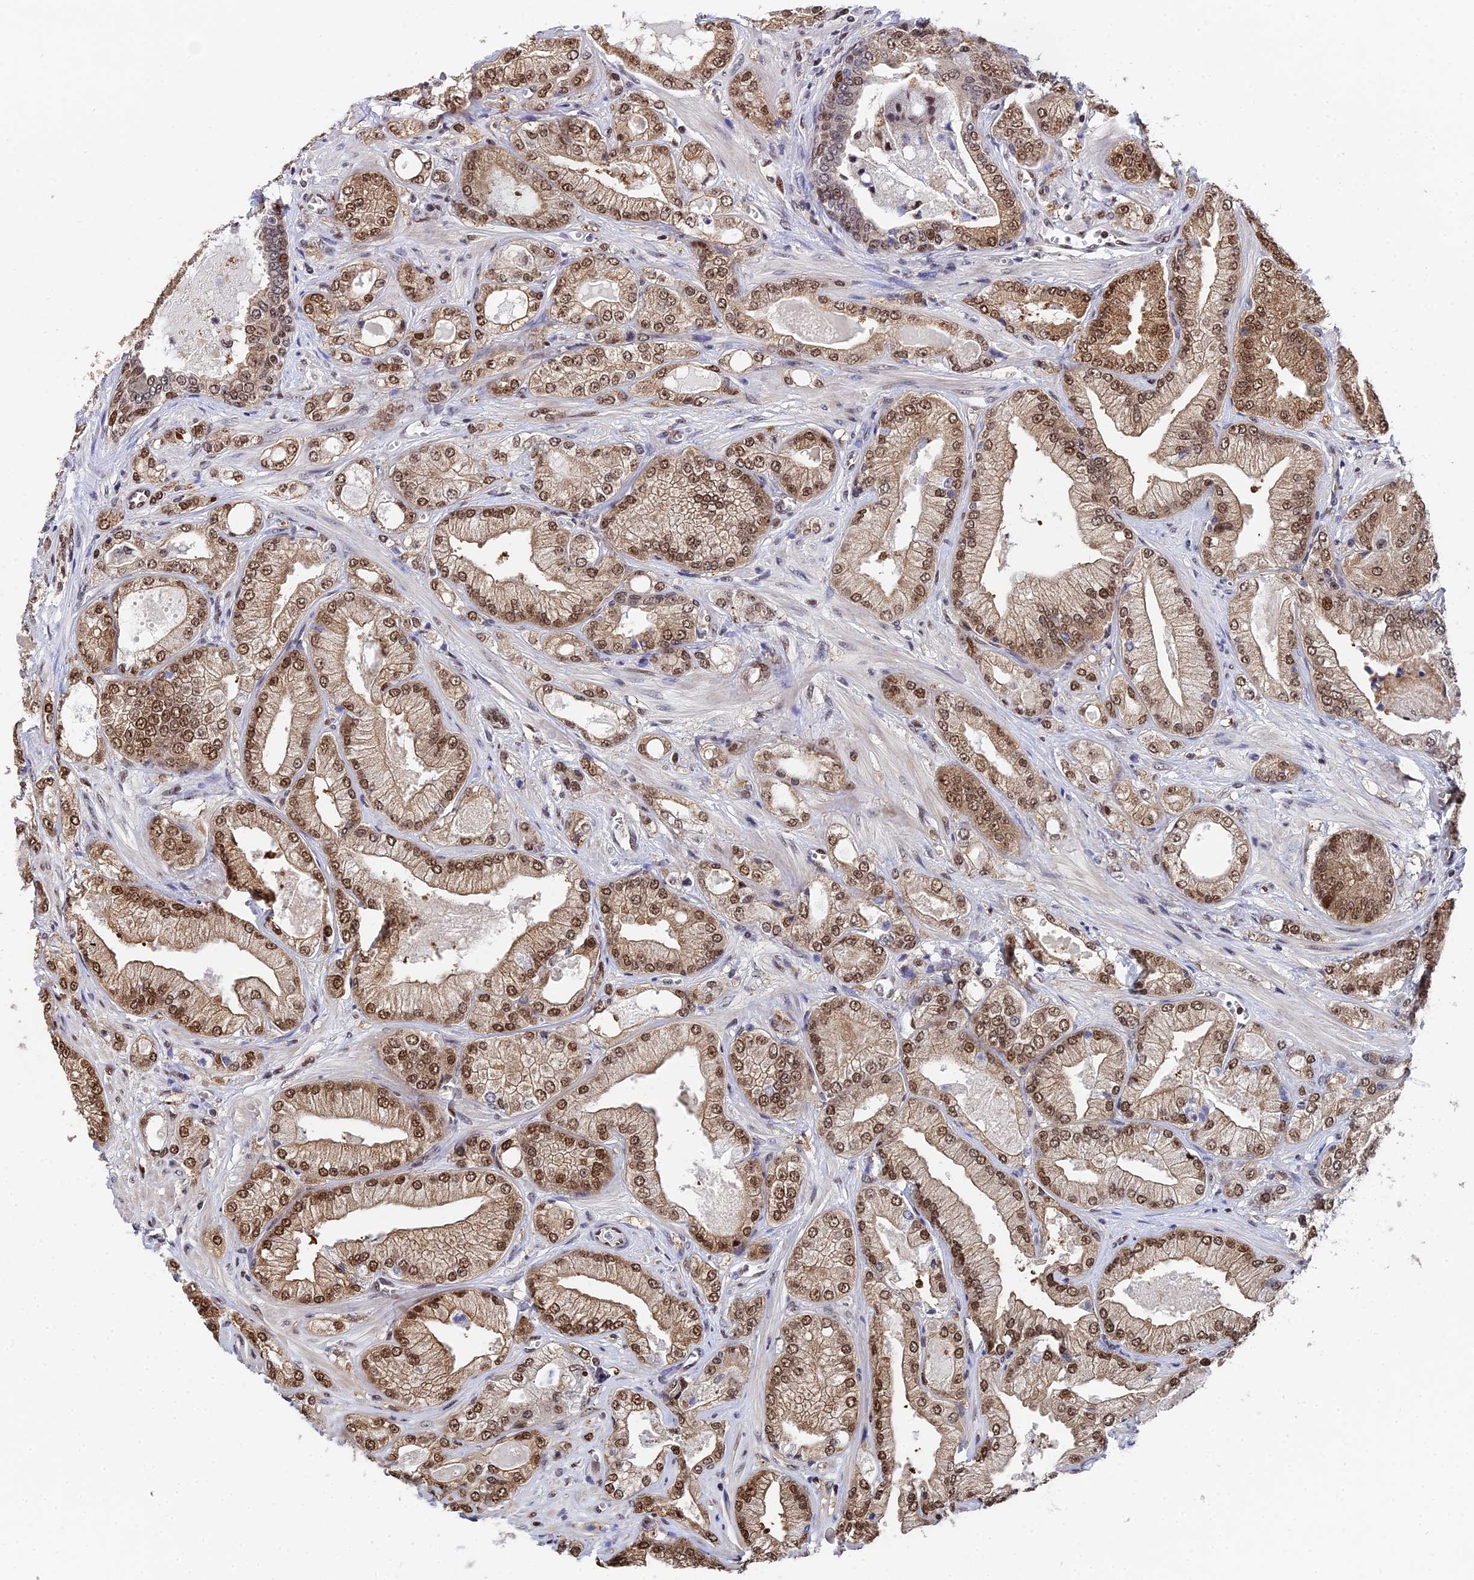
{"staining": {"intensity": "moderate", "quantity": ">75%", "location": "cytoplasmic/membranous,nuclear"}, "tissue": "prostate cancer", "cell_type": "Tumor cells", "image_type": "cancer", "snomed": [{"axis": "morphology", "description": "Adenocarcinoma, Low grade"}, {"axis": "topography", "description": "Prostate"}], "caption": "The histopathology image reveals a brown stain indicating the presence of a protein in the cytoplasmic/membranous and nuclear of tumor cells in adenocarcinoma (low-grade) (prostate).", "gene": "TIFA", "patient": {"sex": "male", "age": 55}}